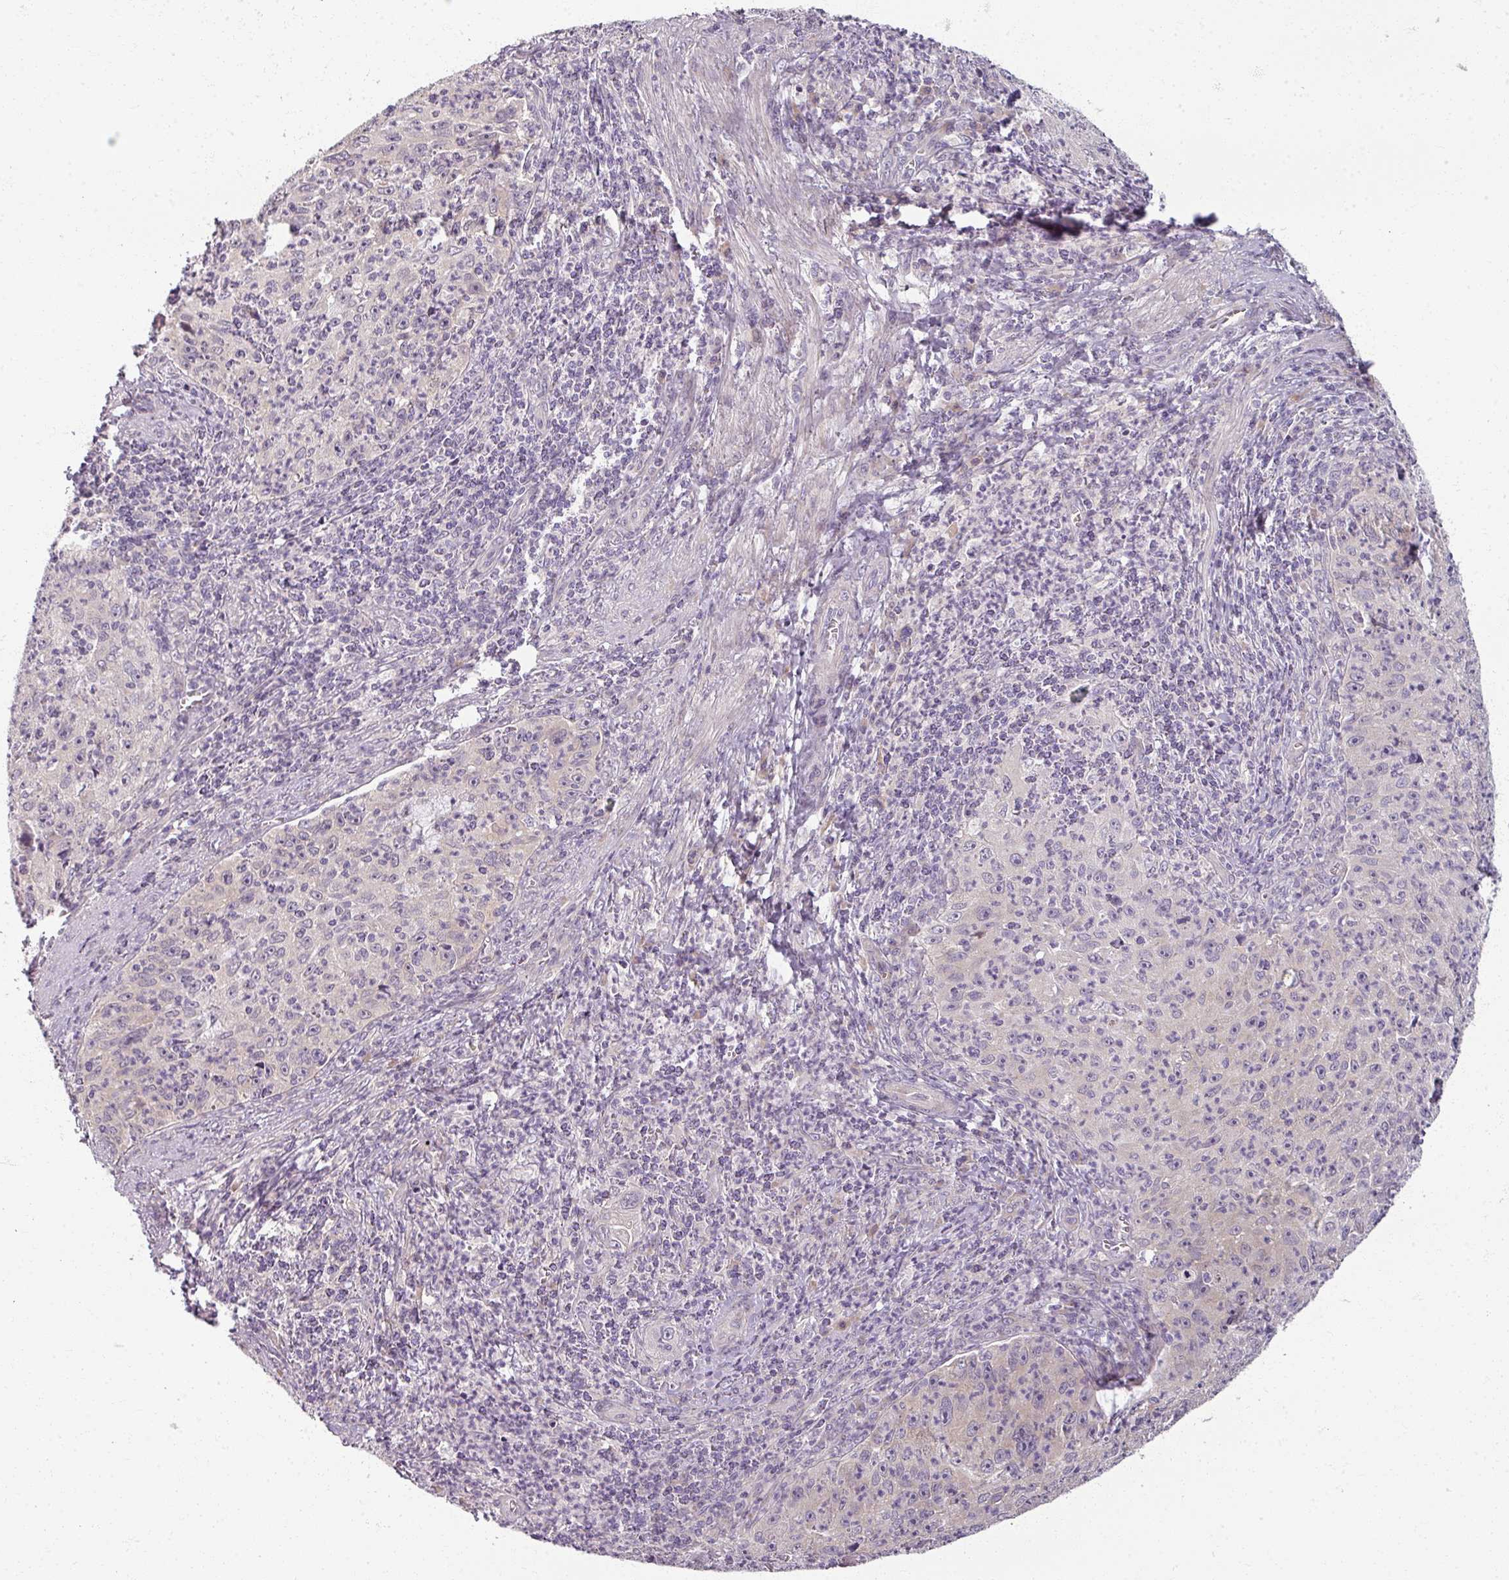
{"staining": {"intensity": "negative", "quantity": "none", "location": "none"}, "tissue": "cervical cancer", "cell_type": "Tumor cells", "image_type": "cancer", "snomed": [{"axis": "morphology", "description": "Squamous cell carcinoma, NOS"}, {"axis": "topography", "description": "Cervix"}], "caption": "Tumor cells show no significant positivity in cervical squamous cell carcinoma. (DAB (3,3'-diaminobenzidine) immunohistochemistry (IHC) with hematoxylin counter stain).", "gene": "MYMK", "patient": {"sex": "female", "age": 30}}